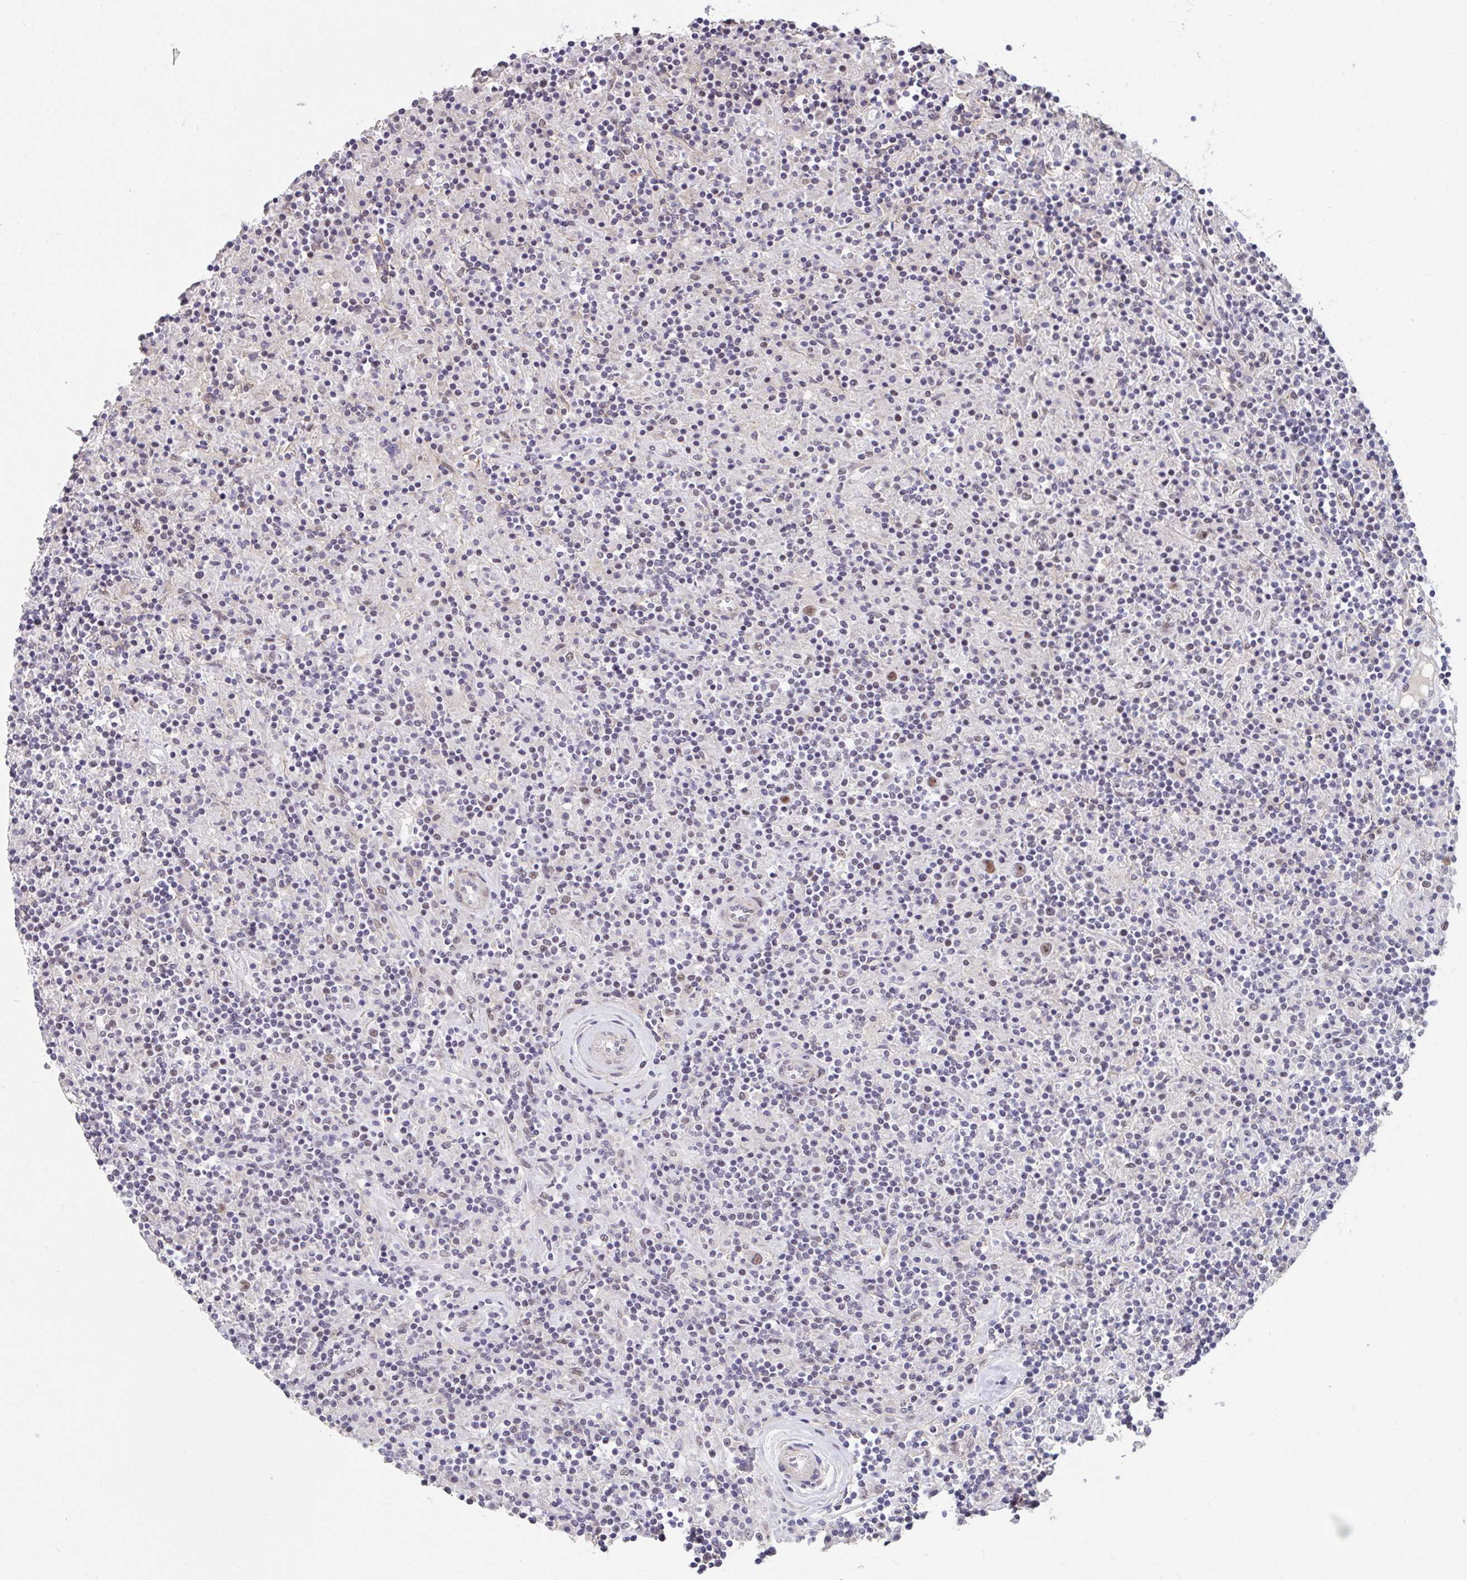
{"staining": {"intensity": "weak", "quantity": ">75%", "location": "nuclear"}, "tissue": "lymphoma", "cell_type": "Tumor cells", "image_type": "cancer", "snomed": [{"axis": "morphology", "description": "Hodgkin's disease, NOS"}, {"axis": "topography", "description": "Lymph node"}], "caption": "Hodgkin's disease was stained to show a protein in brown. There is low levels of weak nuclear expression in approximately >75% of tumor cells.", "gene": "RBBP6", "patient": {"sex": "male", "age": 70}}